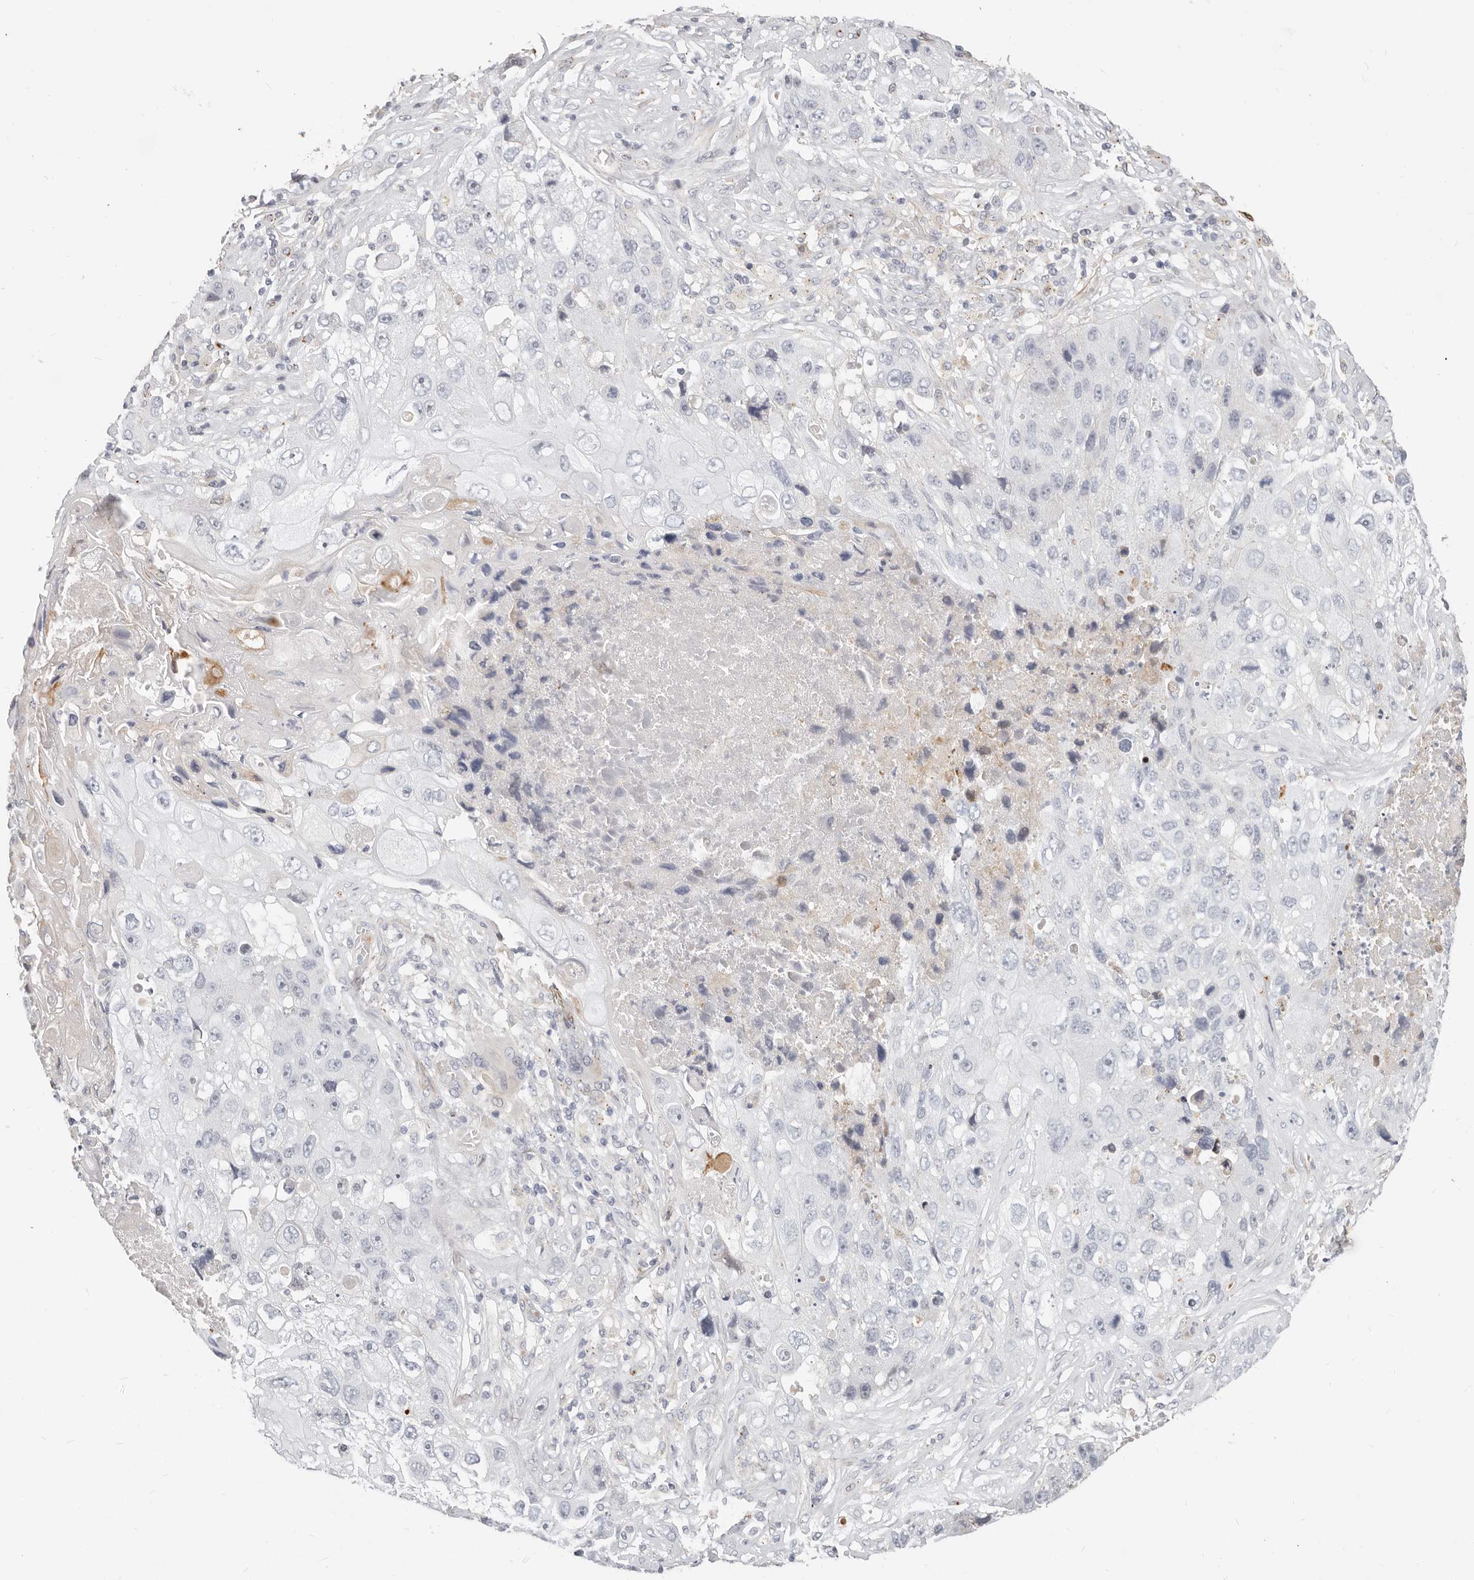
{"staining": {"intensity": "weak", "quantity": "<25%", "location": "cytoplasmic/membranous"}, "tissue": "lung cancer", "cell_type": "Tumor cells", "image_type": "cancer", "snomed": [{"axis": "morphology", "description": "Squamous cell carcinoma, NOS"}, {"axis": "topography", "description": "Lung"}], "caption": "This is an immunohistochemistry (IHC) histopathology image of squamous cell carcinoma (lung). There is no expression in tumor cells.", "gene": "ZRANB1", "patient": {"sex": "male", "age": 61}}